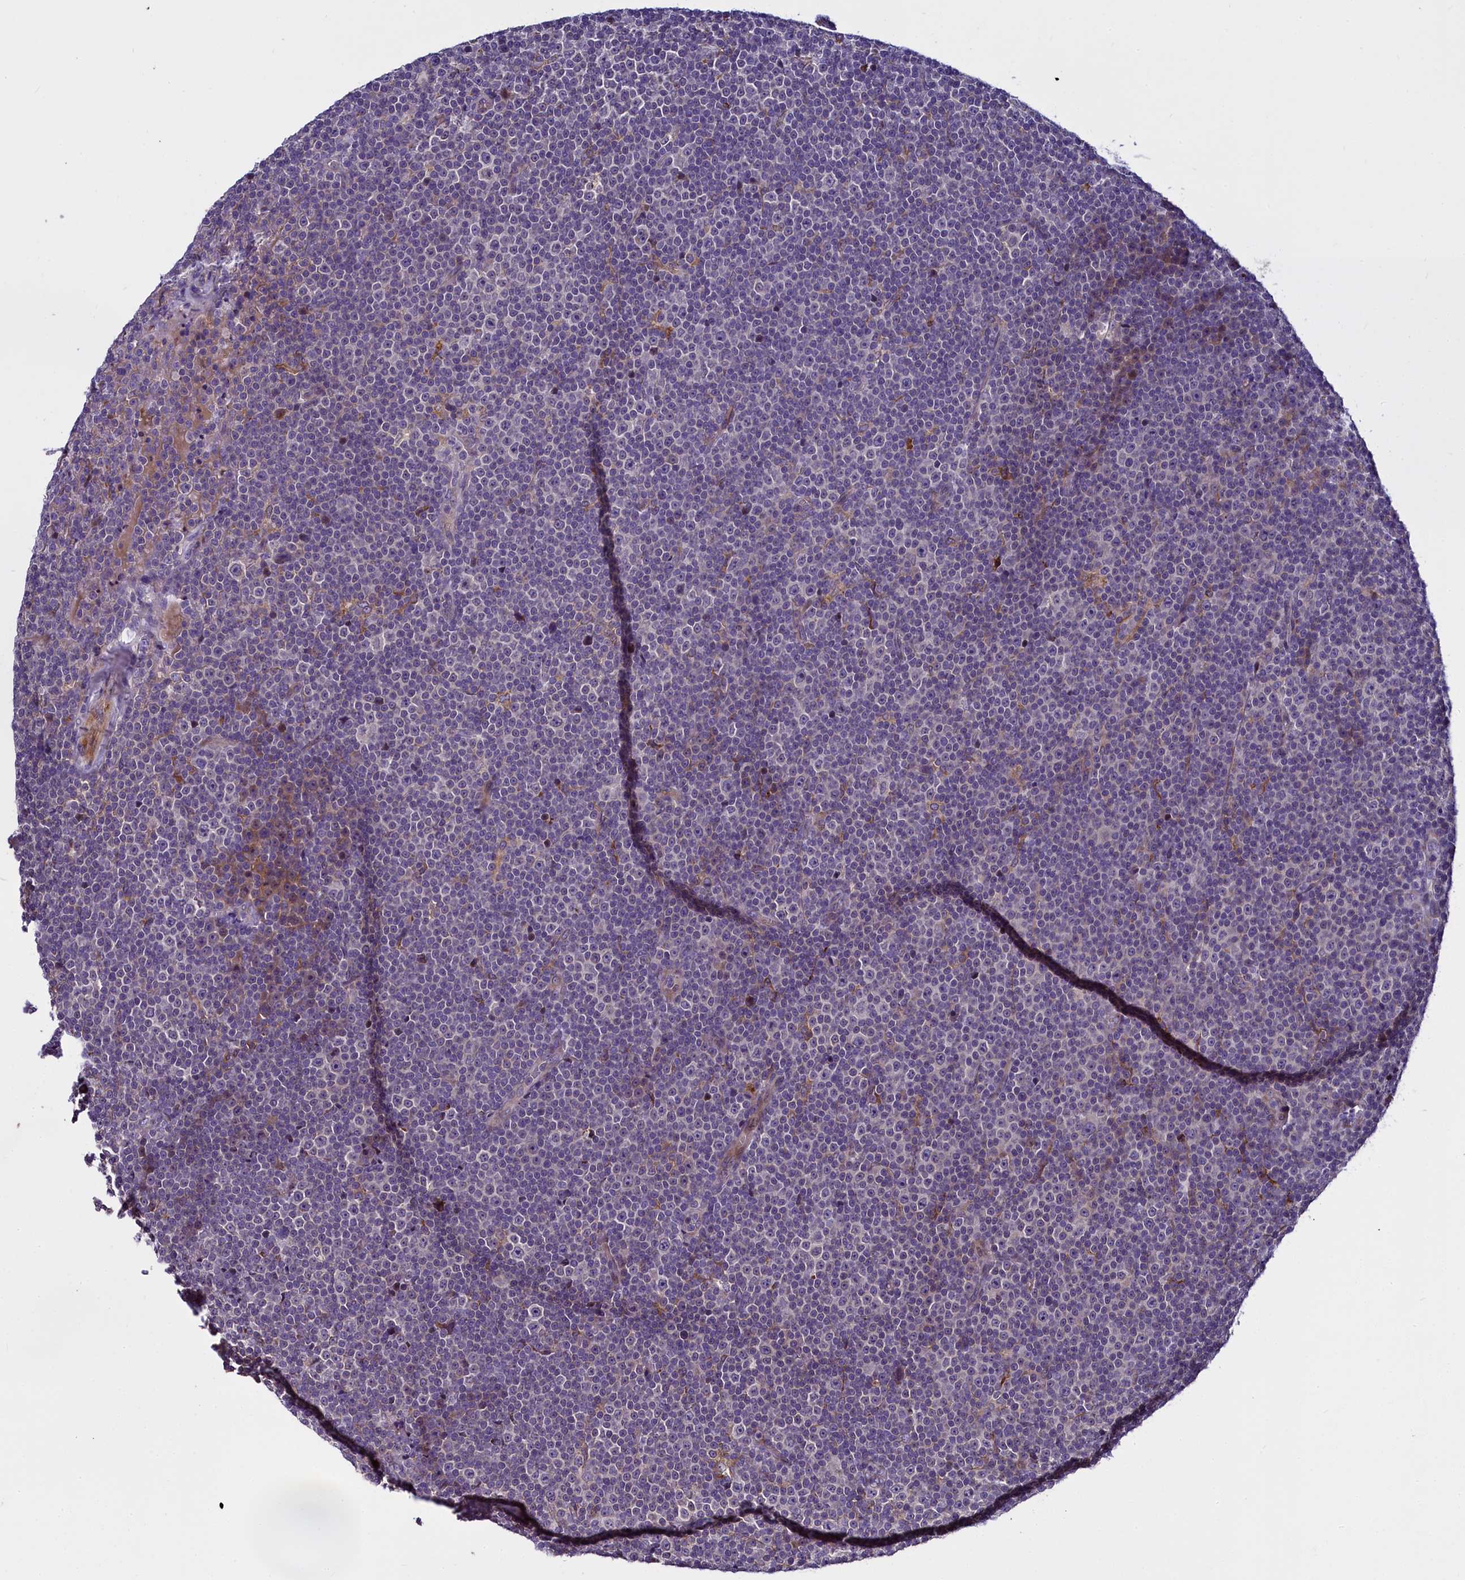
{"staining": {"intensity": "negative", "quantity": "none", "location": "none"}, "tissue": "lymphoma", "cell_type": "Tumor cells", "image_type": "cancer", "snomed": [{"axis": "morphology", "description": "Malignant lymphoma, non-Hodgkin's type, Low grade"}, {"axis": "topography", "description": "Lymph node"}], "caption": "Immunohistochemistry of malignant lymphoma, non-Hodgkin's type (low-grade) shows no expression in tumor cells. The staining was performed using DAB to visualize the protein expression in brown, while the nuclei were stained in blue with hematoxylin (Magnification: 20x).", "gene": "MRC2", "patient": {"sex": "female", "age": 67}}